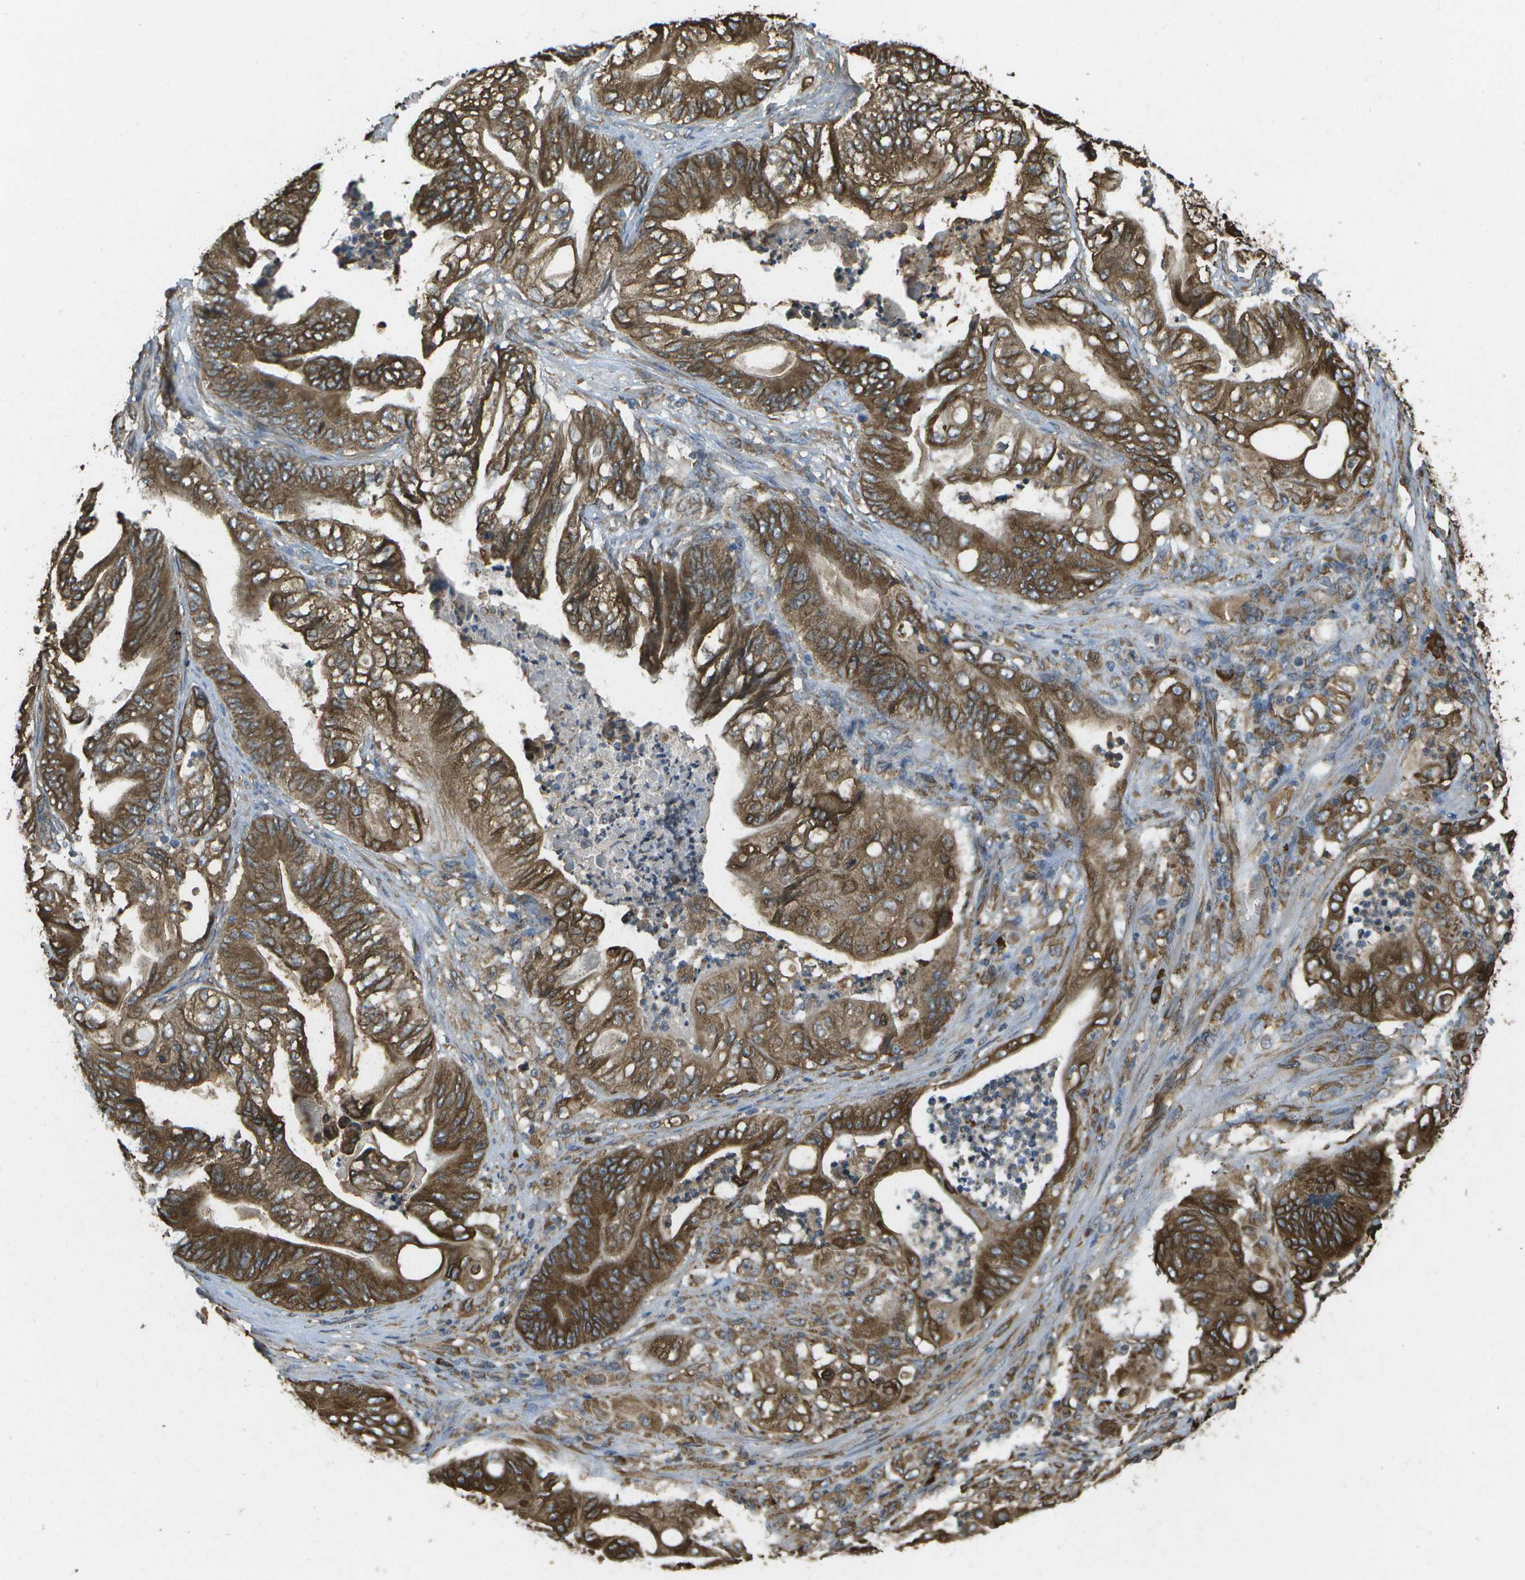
{"staining": {"intensity": "strong", "quantity": ">75%", "location": "cytoplasmic/membranous"}, "tissue": "stomach cancer", "cell_type": "Tumor cells", "image_type": "cancer", "snomed": [{"axis": "morphology", "description": "Adenocarcinoma, NOS"}, {"axis": "topography", "description": "Stomach"}], "caption": "Immunohistochemistry (IHC) photomicrograph of human stomach adenocarcinoma stained for a protein (brown), which displays high levels of strong cytoplasmic/membranous staining in approximately >75% of tumor cells.", "gene": "PDIA4", "patient": {"sex": "female", "age": 73}}